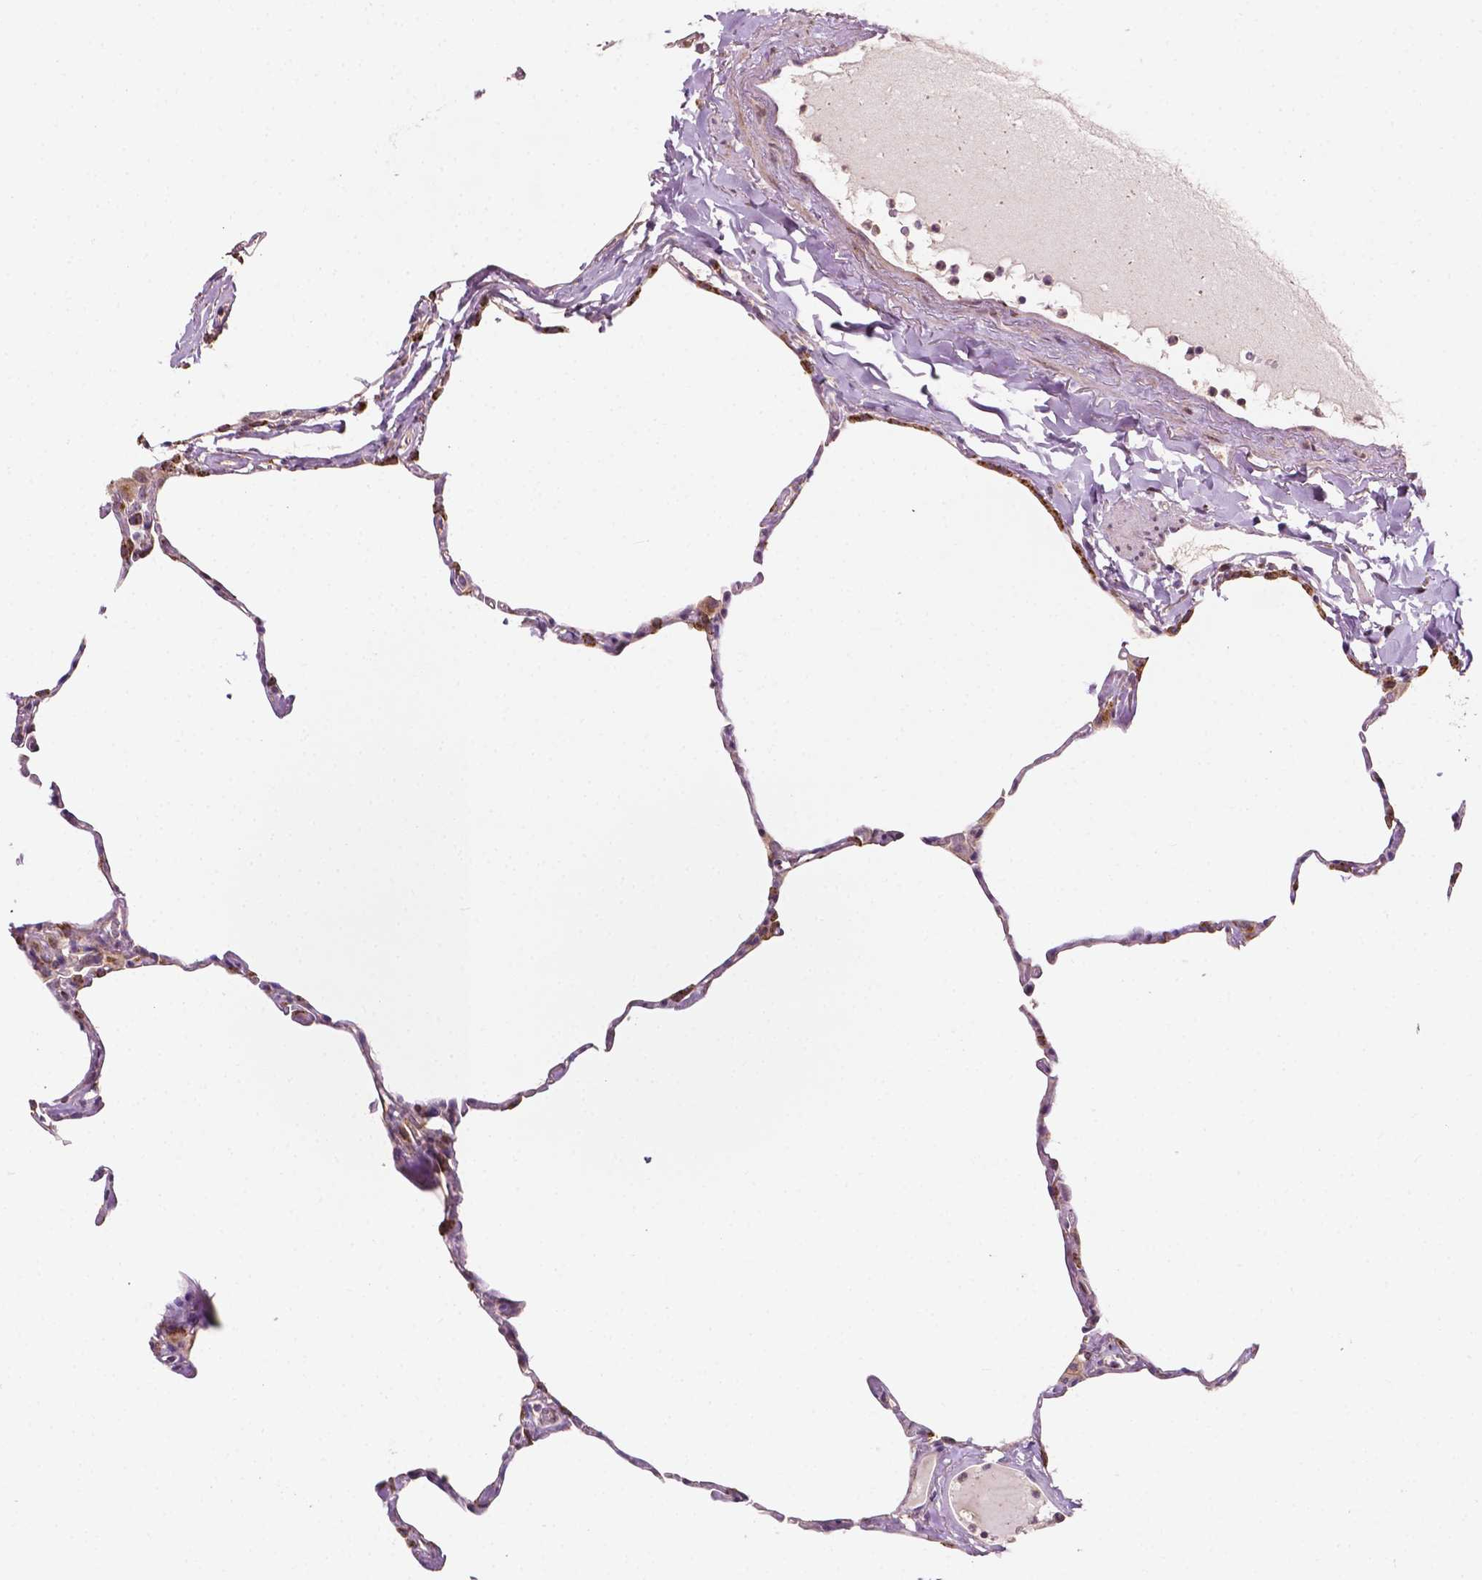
{"staining": {"intensity": "negative", "quantity": "none", "location": "none"}, "tissue": "lung", "cell_type": "Alveolar cells", "image_type": "normal", "snomed": [{"axis": "morphology", "description": "Normal tissue, NOS"}, {"axis": "topography", "description": "Lung"}], "caption": "The immunohistochemistry histopathology image has no significant positivity in alveolar cells of lung.", "gene": "EBAG9", "patient": {"sex": "male", "age": 65}}